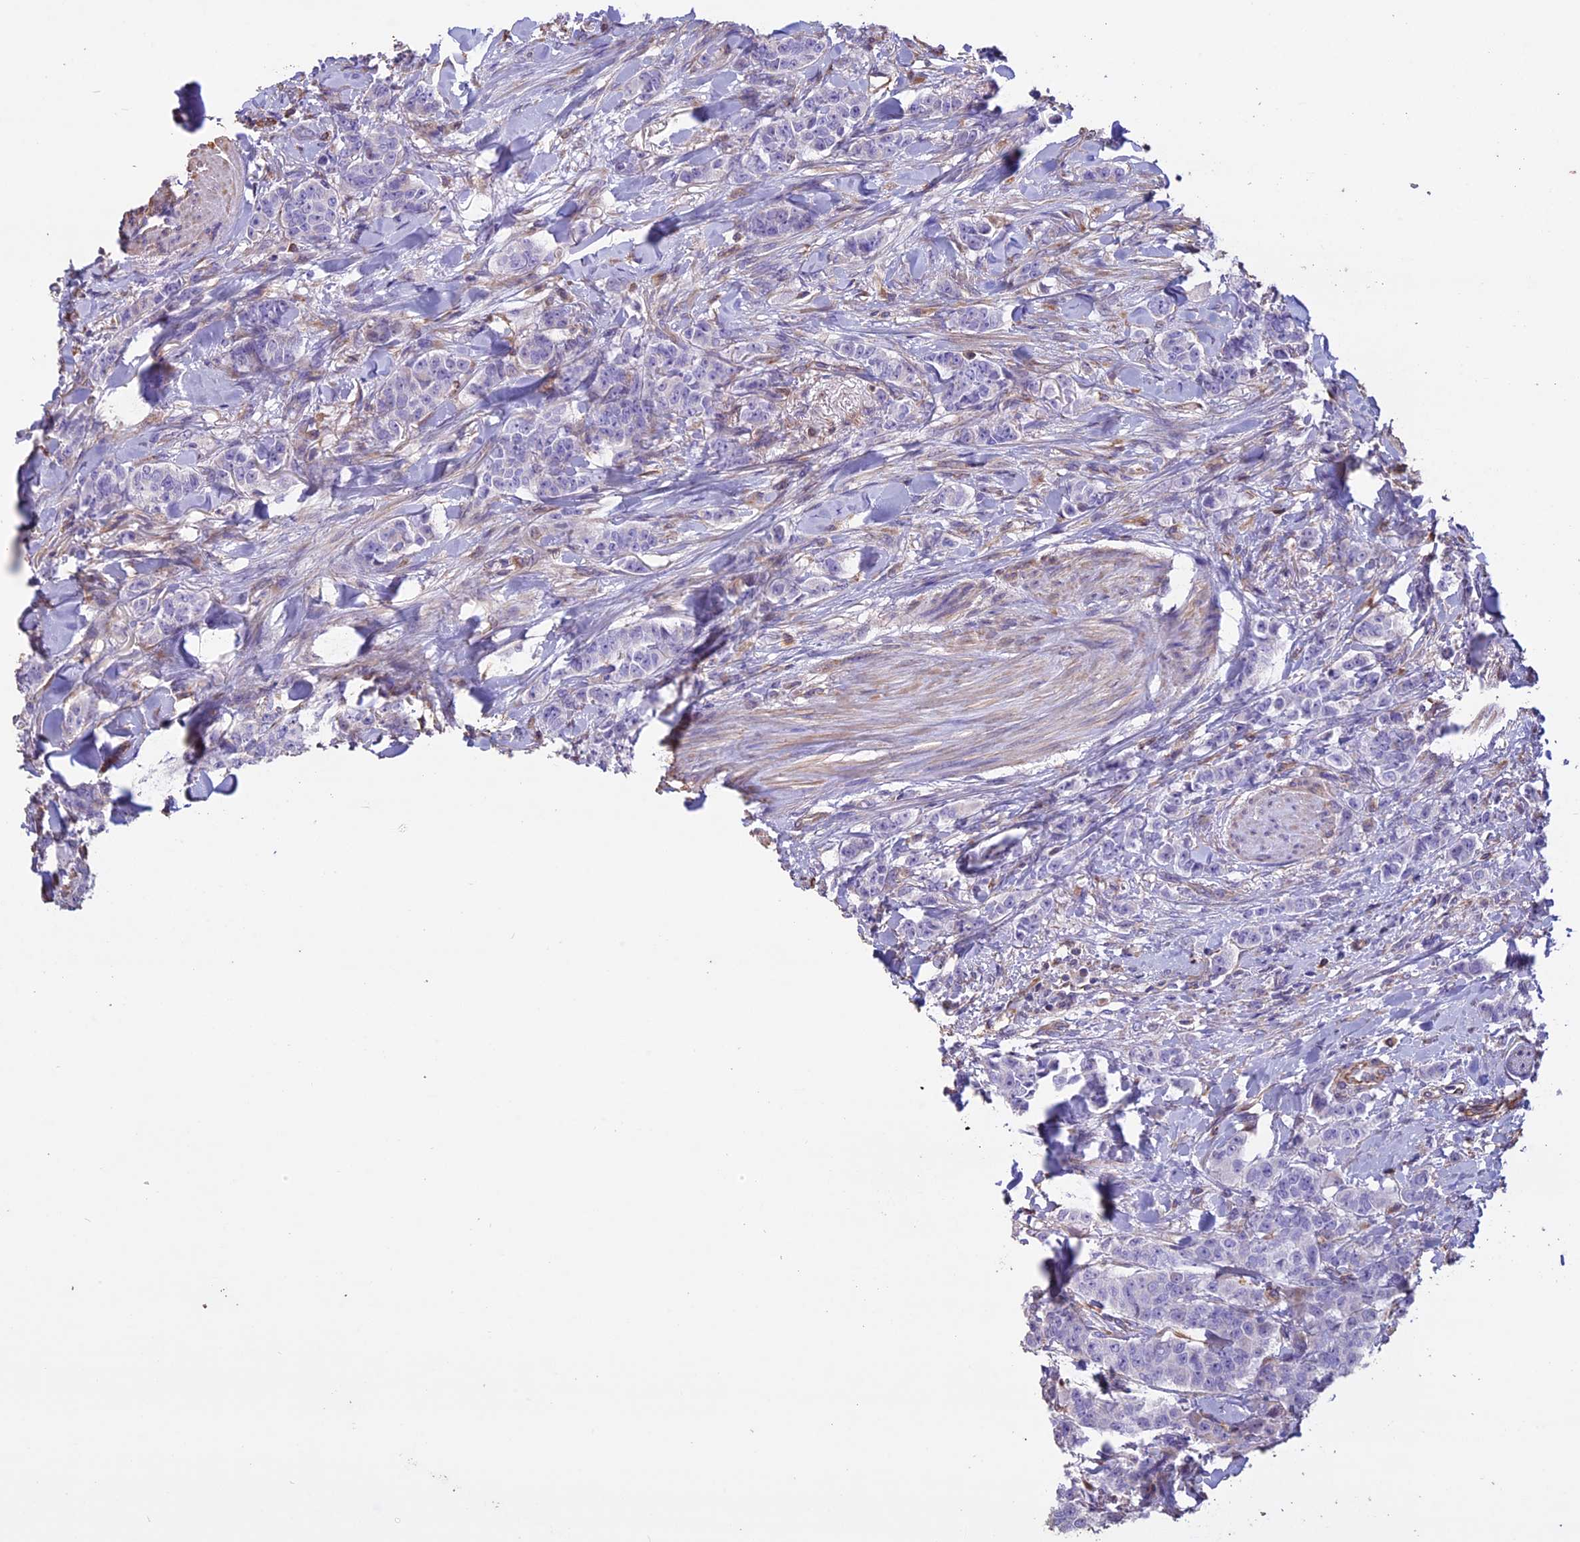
{"staining": {"intensity": "negative", "quantity": "none", "location": "none"}, "tissue": "breast cancer", "cell_type": "Tumor cells", "image_type": "cancer", "snomed": [{"axis": "morphology", "description": "Duct carcinoma"}, {"axis": "topography", "description": "Breast"}], "caption": "Tumor cells are negative for brown protein staining in breast invasive ductal carcinoma. The staining is performed using DAB brown chromogen with nuclei counter-stained in using hematoxylin.", "gene": "CCDC148", "patient": {"sex": "female", "age": 40}}